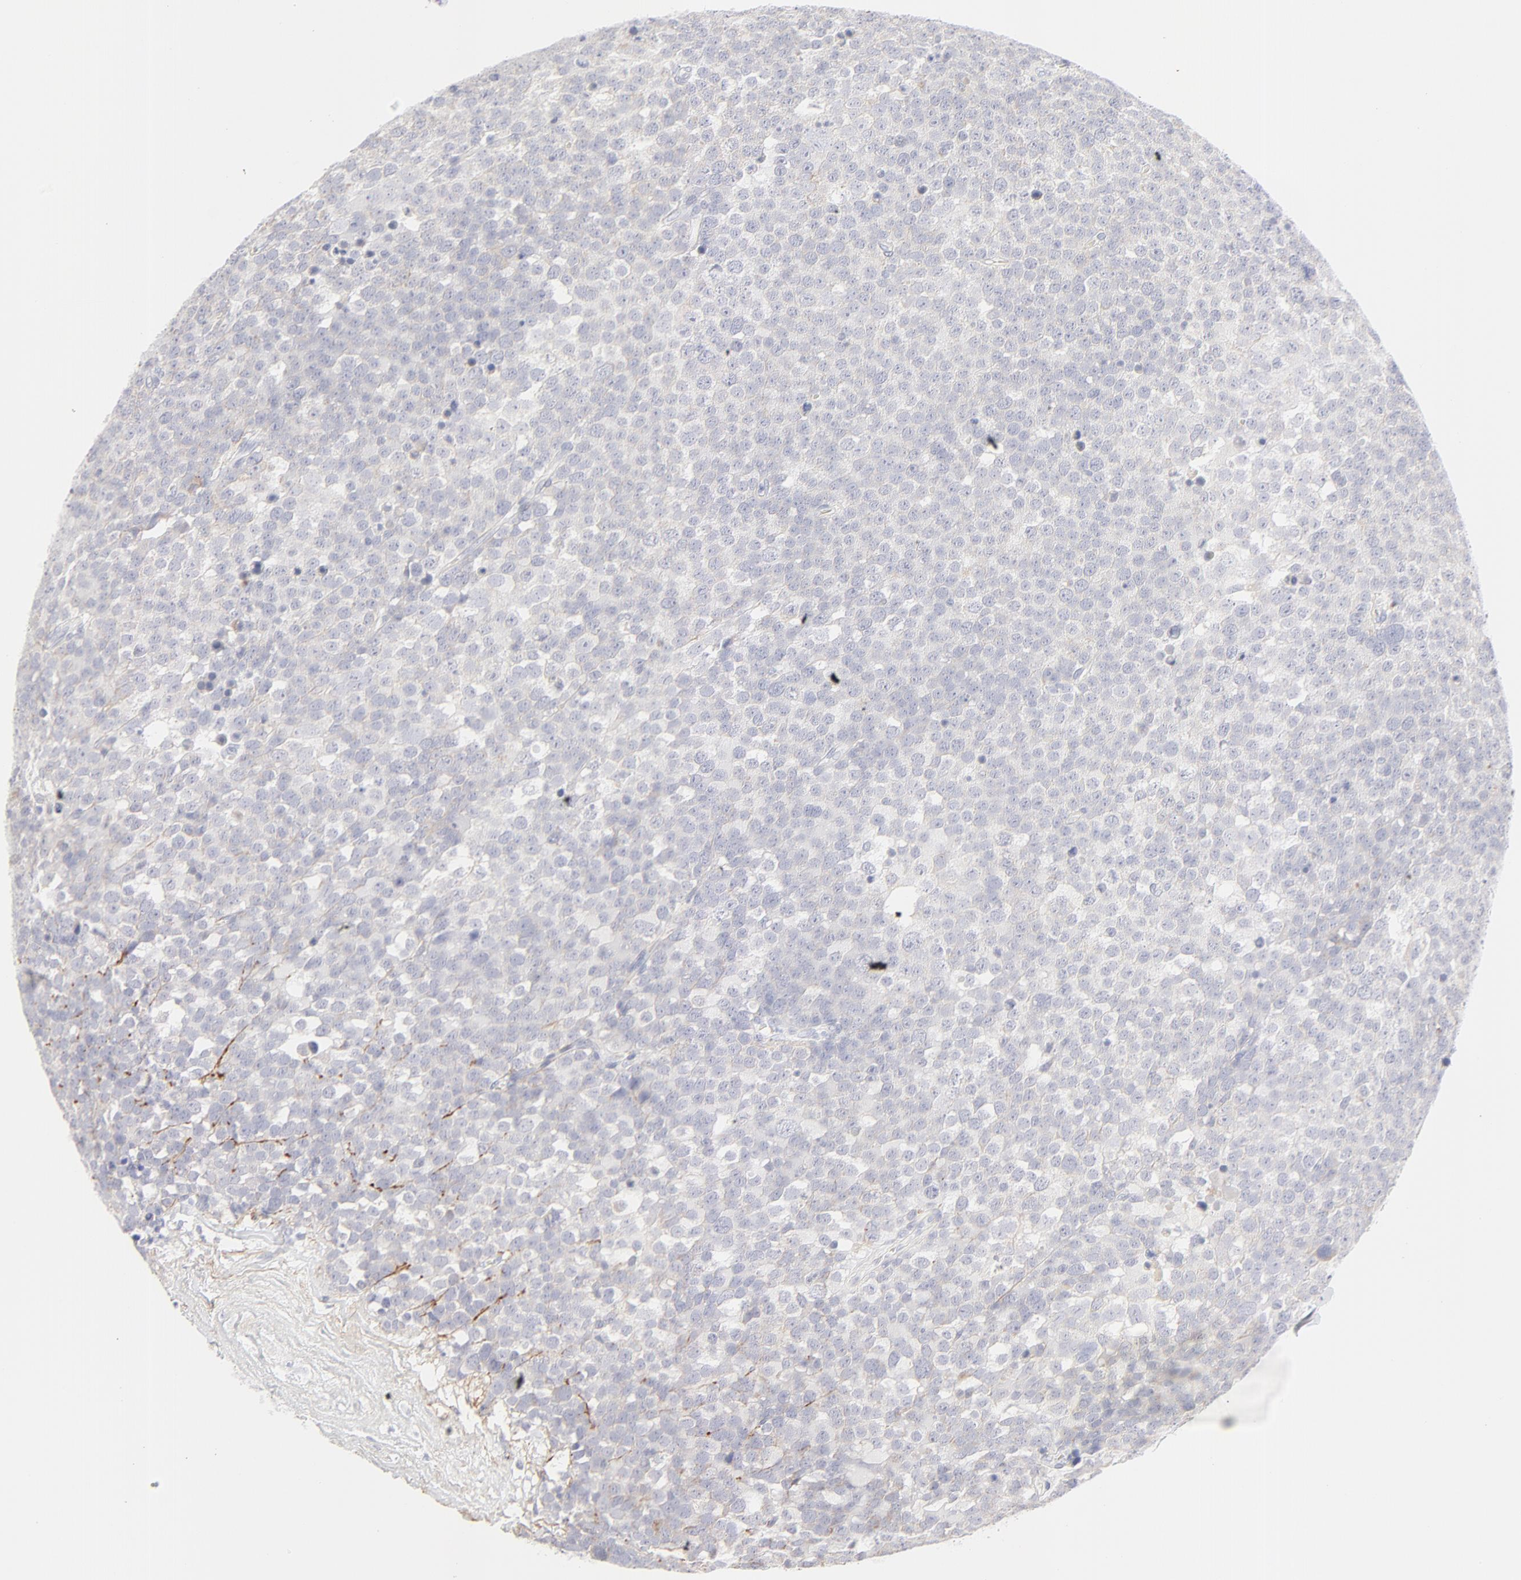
{"staining": {"intensity": "negative", "quantity": "none", "location": "none"}, "tissue": "testis cancer", "cell_type": "Tumor cells", "image_type": "cancer", "snomed": [{"axis": "morphology", "description": "Seminoma, NOS"}, {"axis": "topography", "description": "Testis"}], "caption": "This is an immunohistochemistry (IHC) photomicrograph of testis cancer (seminoma). There is no staining in tumor cells.", "gene": "NPNT", "patient": {"sex": "male", "age": 71}}